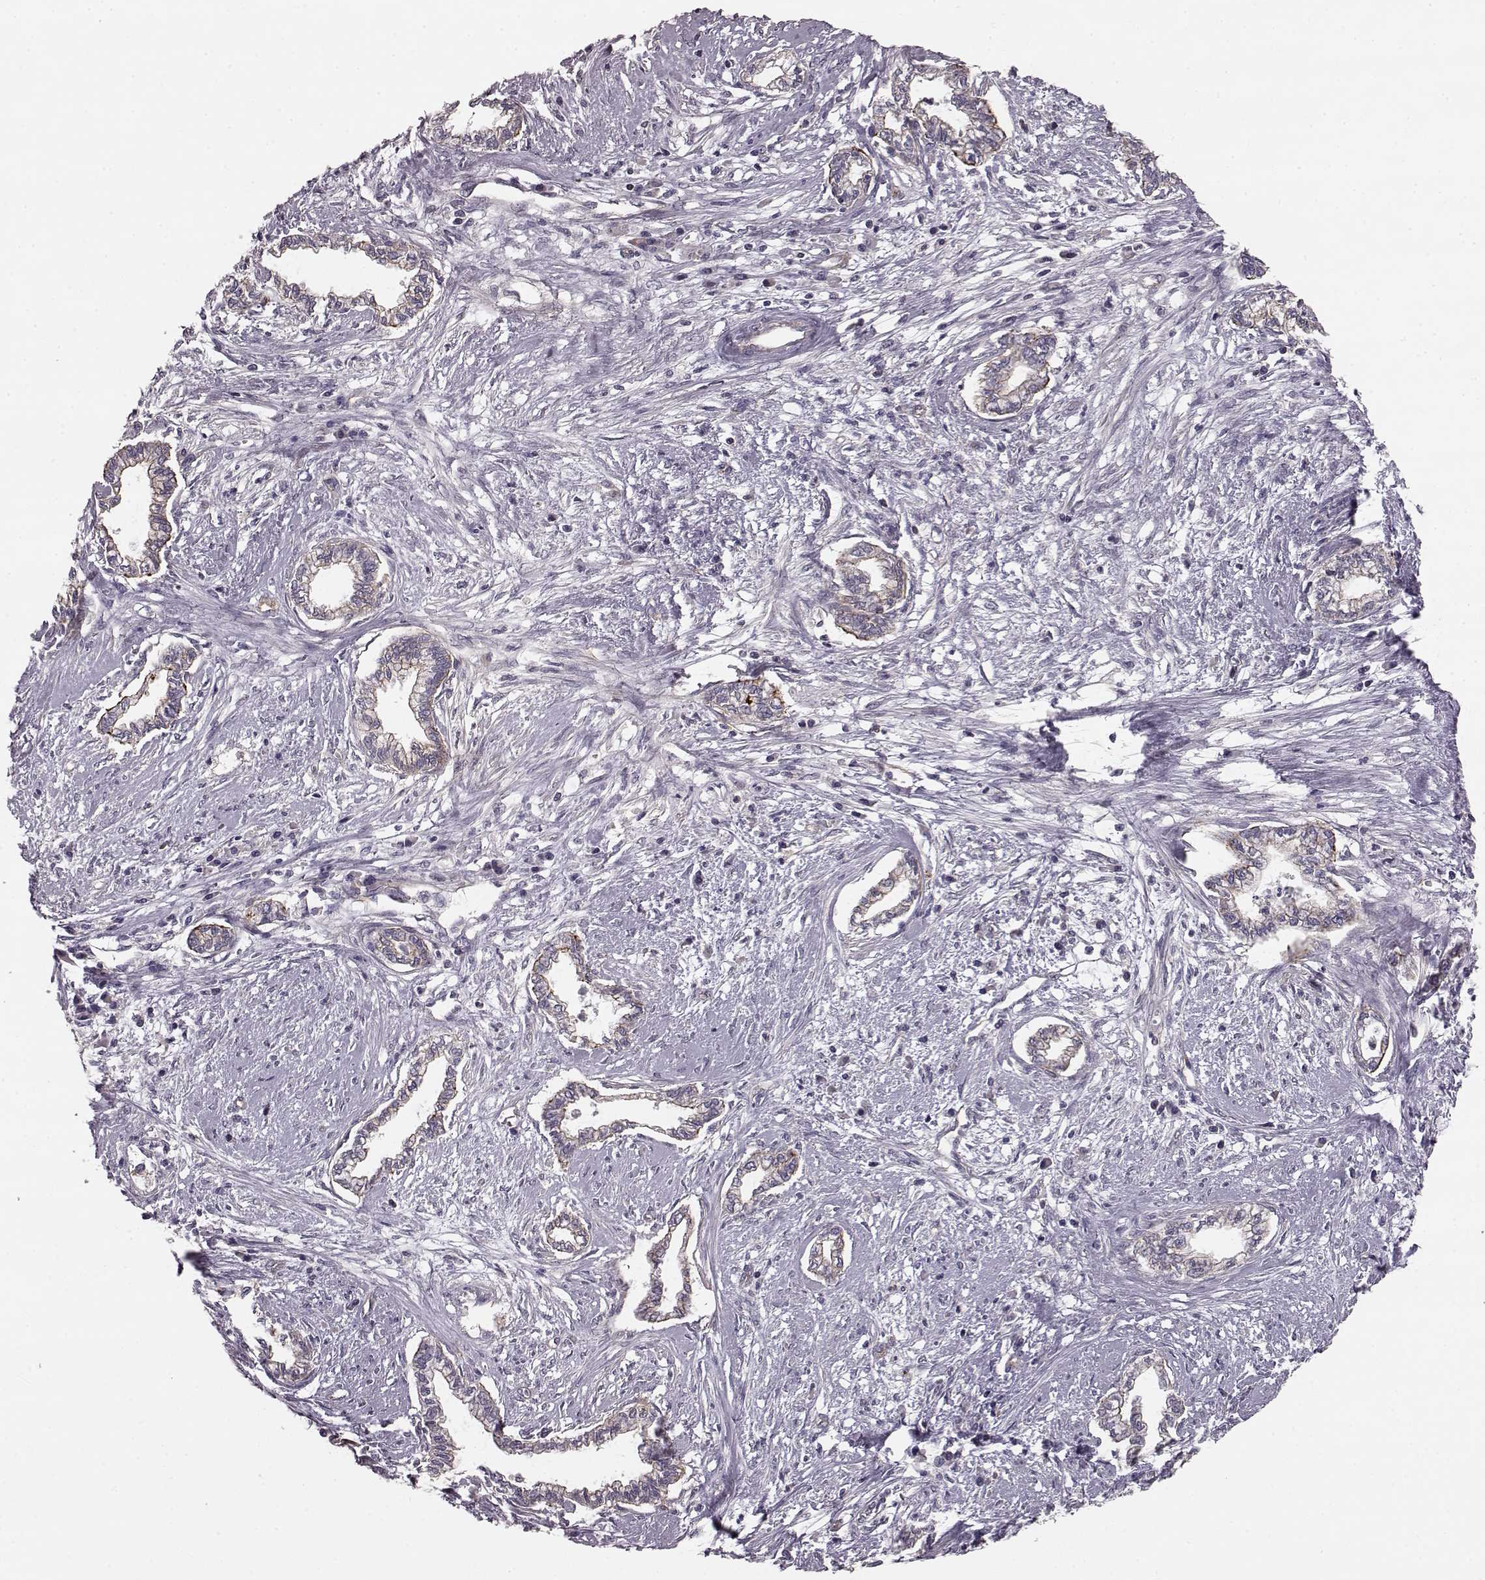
{"staining": {"intensity": "weak", "quantity": "<25%", "location": "cytoplasmic/membranous"}, "tissue": "cervical cancer", "cell_type": "Tumor cells", "image_type": "cancer", "snomed": [{"axis": "morphology", "description": "Adenocarcinoma, NOS"}, {"axis": "topography", "description": "Cervix"}], "caption": "IHC of human cervical cancer demonstrates no expression in tumor cells.", "gene": "SLC22A18", "patient": {"sex": "female", "age": 62}}